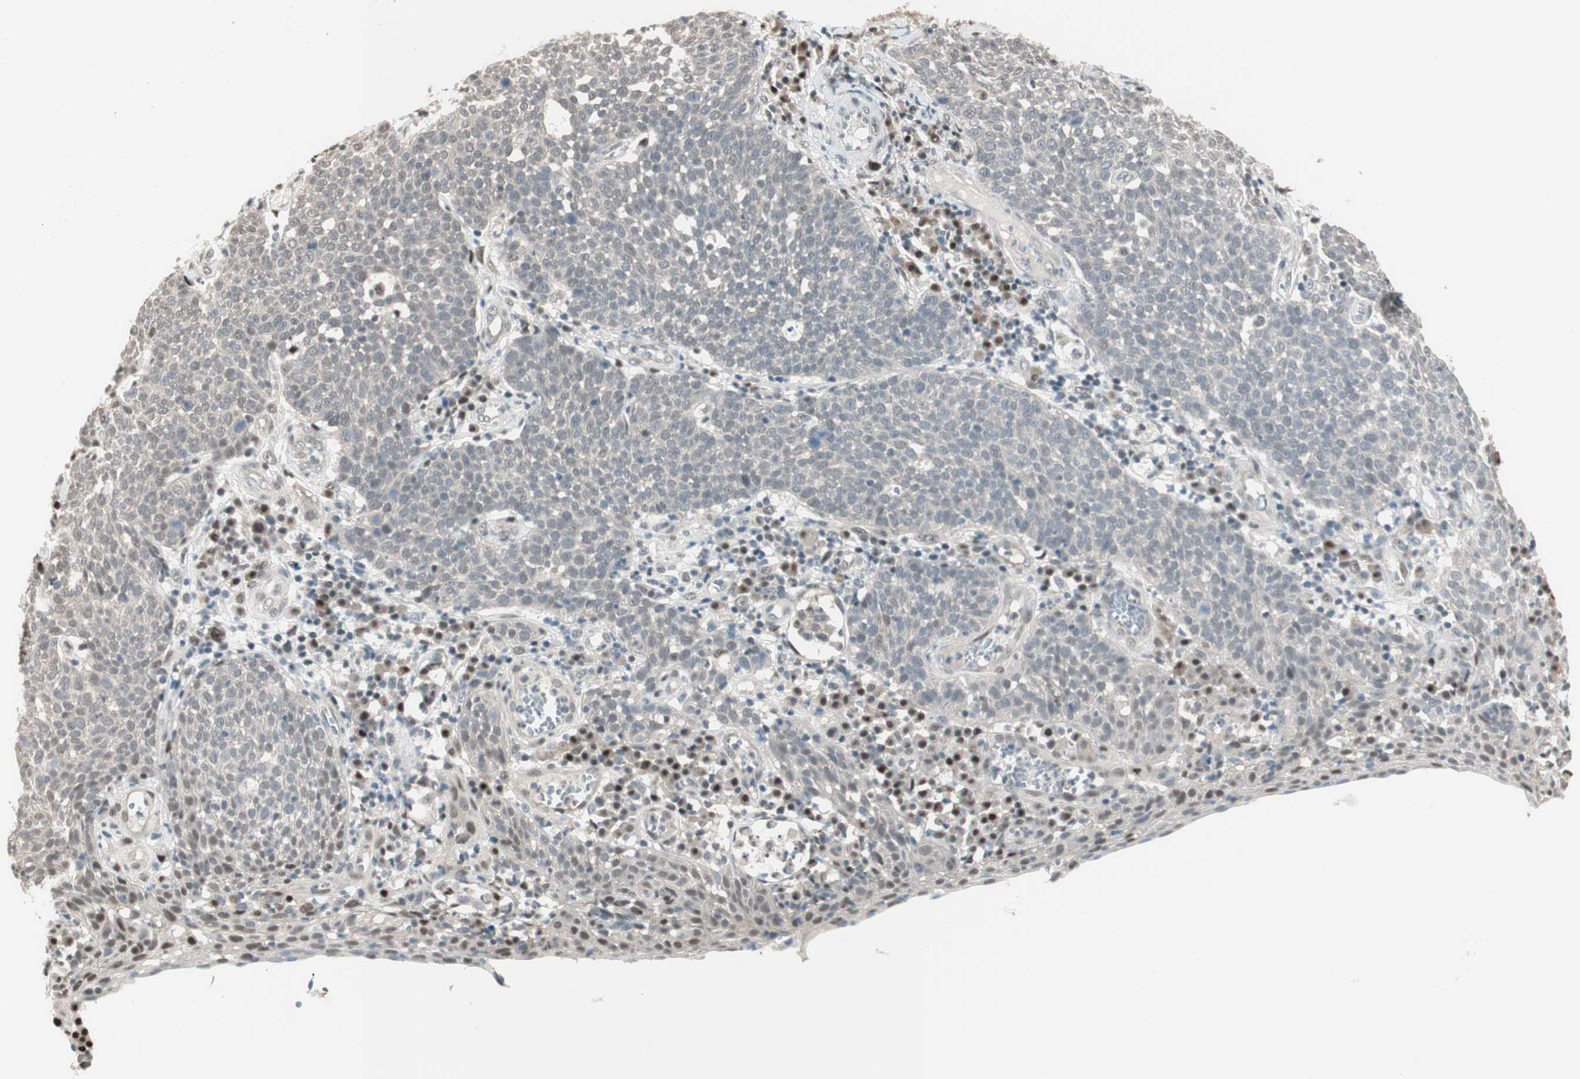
{"staining": {"intensity": "weak", "quantity": "25%-75%", "location": "nuclear"}, "tissue": "cervical cancer", "cell_type": "Tumor cells", "image_type": "cancer", "snomed": [{"axis": "morphology", "description": "Squamous cell carcinoma, NOS"}, {"axis": "topography", "description": "Cervix"}], "caption": "Immunohistochemistry (IHC) image of human squamous cell carcinoma (cervical) stained for a protein (brown), which demonstrates low levels of weak nuclear staining in approximately 25%-75% of tumor cells.", "gene": "LONP2", "patient": {"sex": "female", "age": 34}}